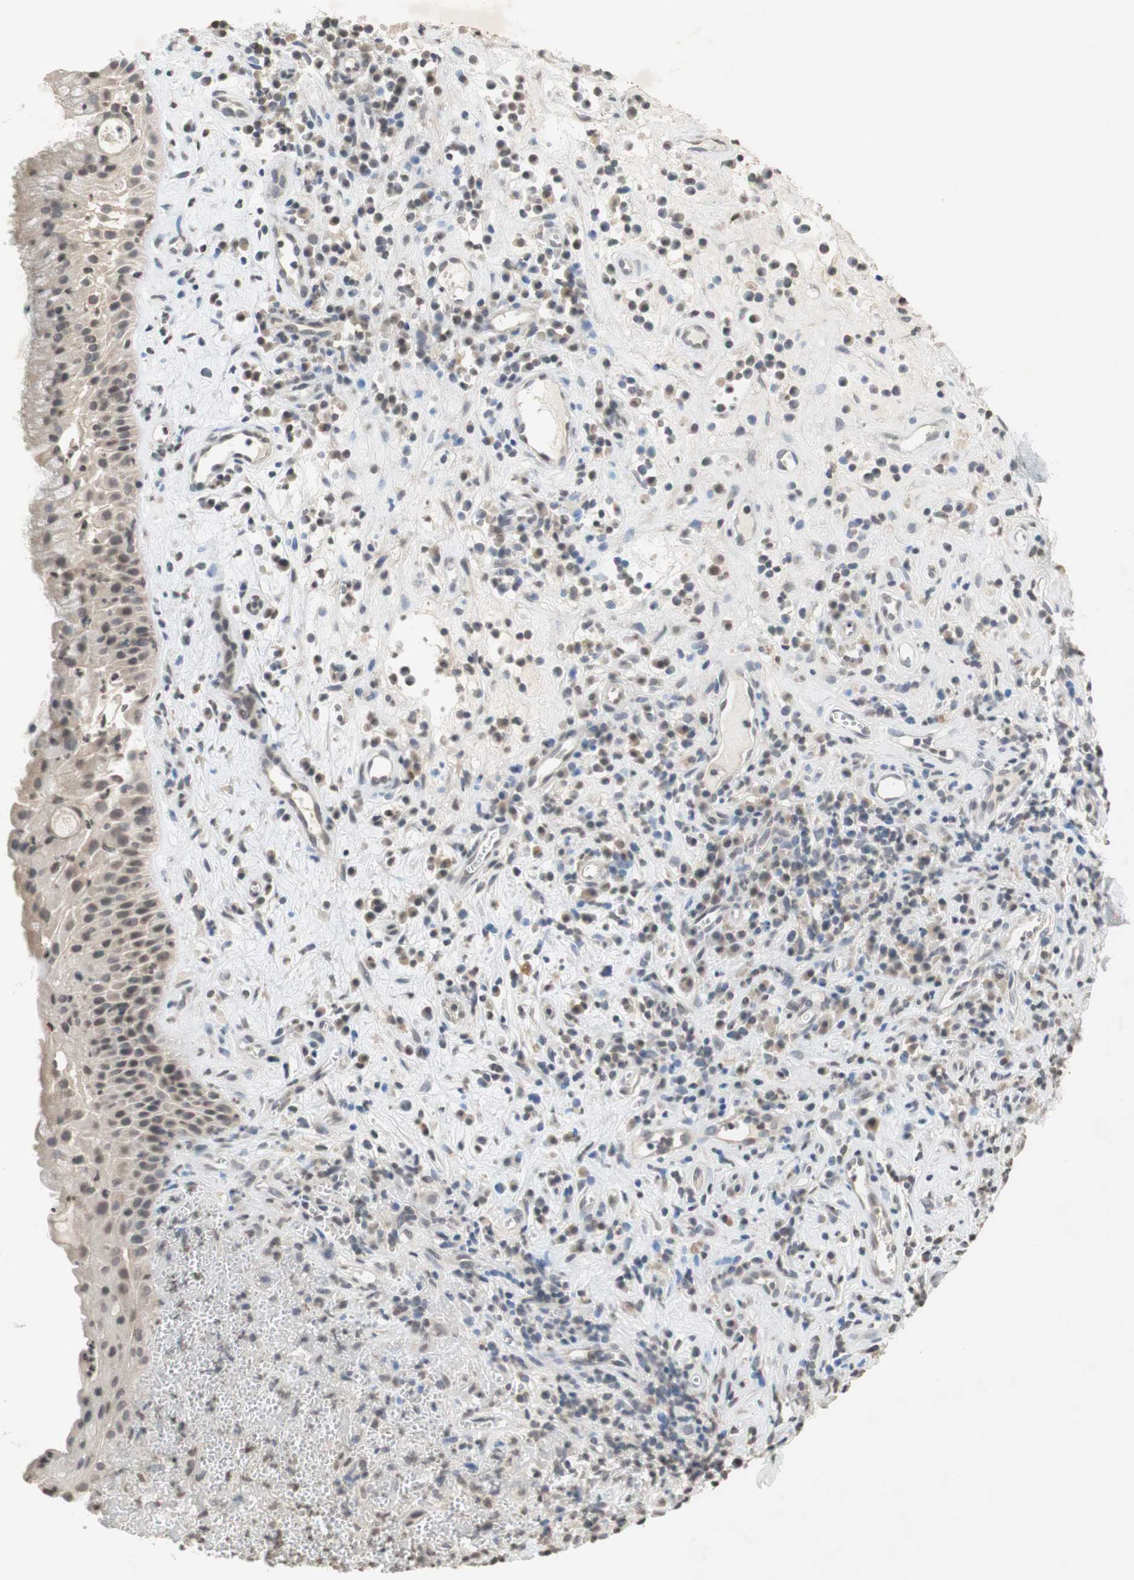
{"staining": {"intensity": "weak", "quantity": ">75%", "location": "cytoplasmic/membranous"}, "tissue": "nasopharynx", "cell_type": "Respiratory epithelial cells", "image_type": "normal", "snomed": [{"axis": "morphology", "description": "Normal tissue, NOS"}, {"axis": "topography", "description": "Nasopharynx"}], "caption": "The histopathology image displays staining of normal nasopharynx, revealing weak cytoplasmic/membranous protein expression (brown color) within respiratory epithelial cells.", "gene": "GLI1", "patient": {"sex": "female", "age": 51}}